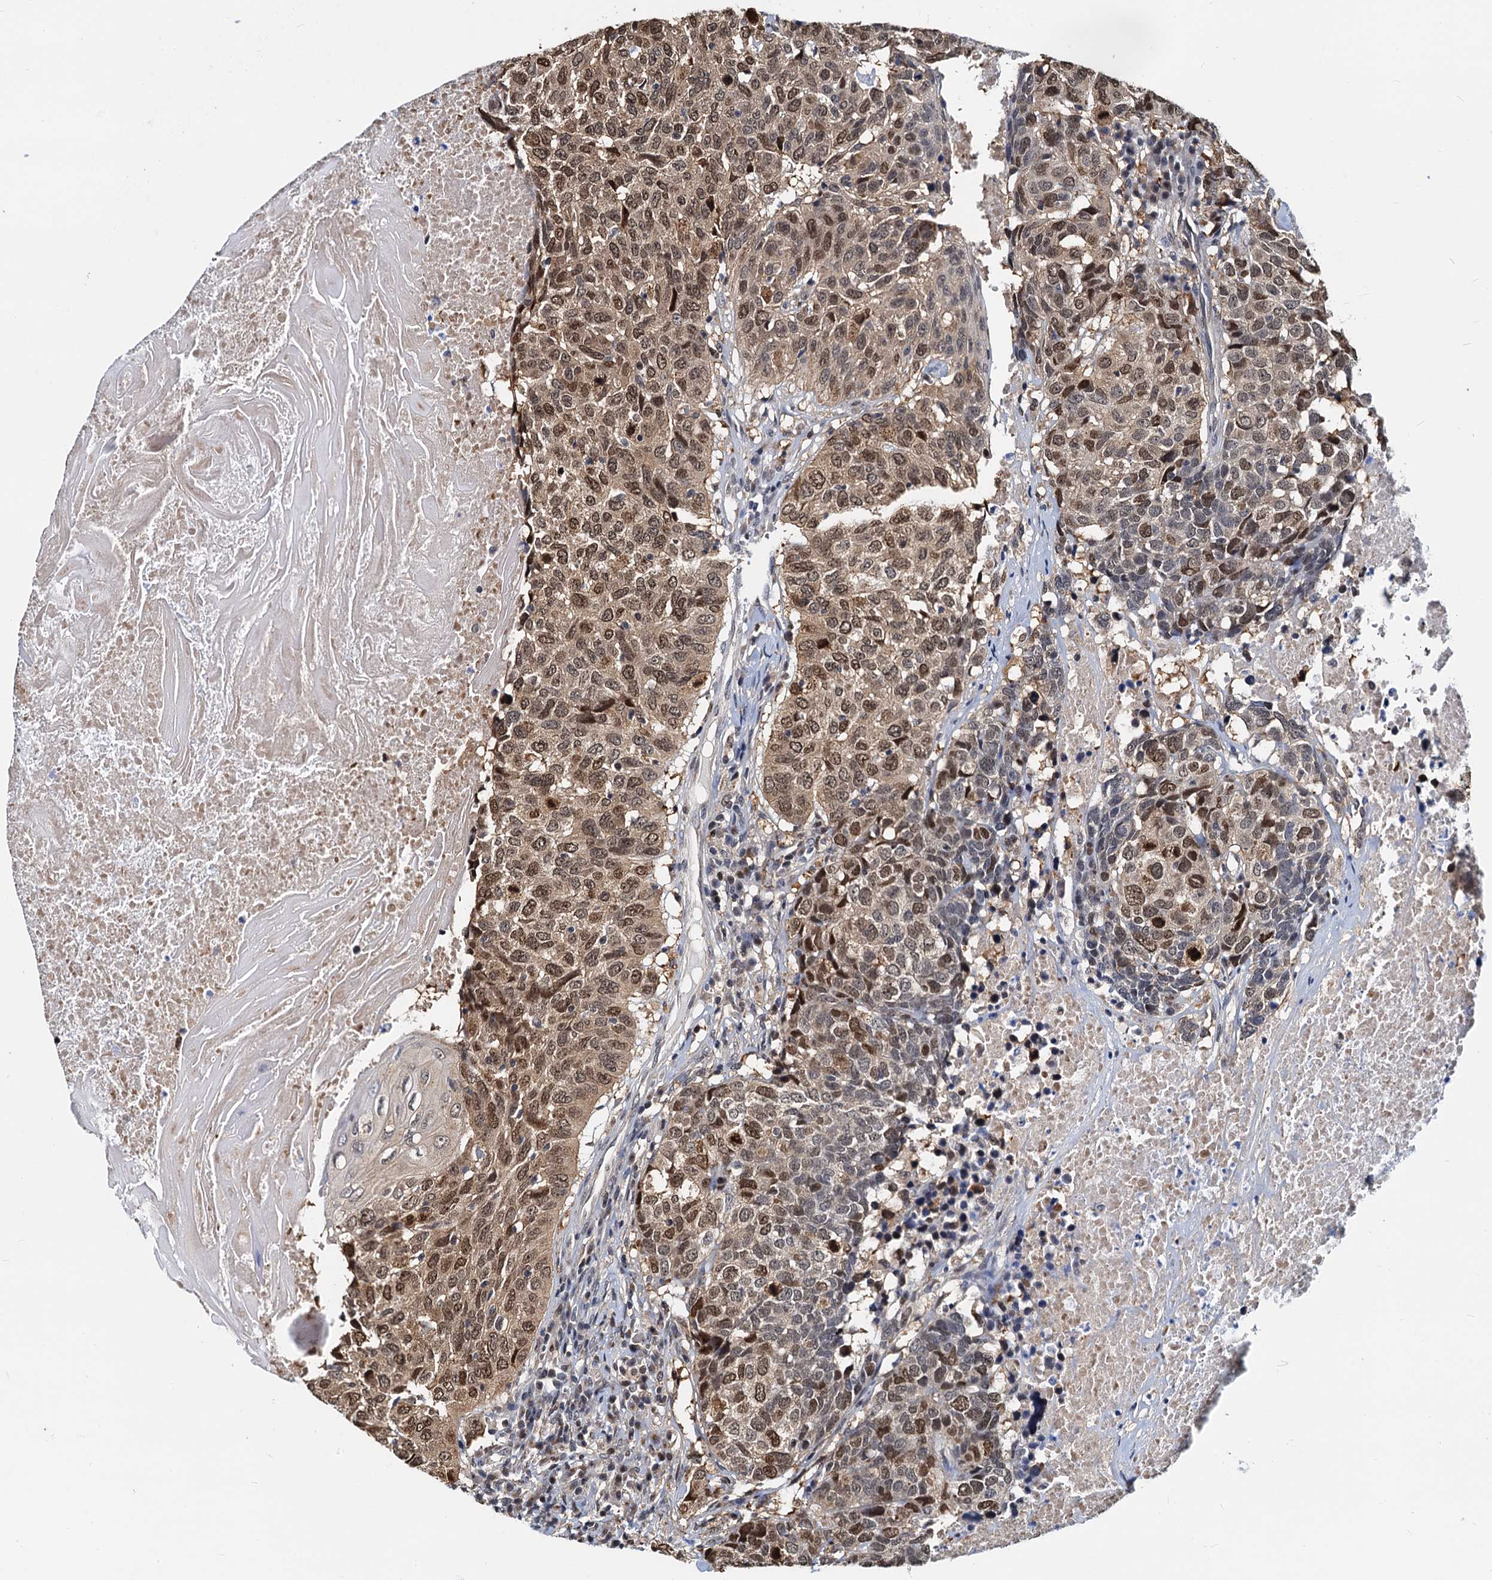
{"staining": {"intensity": "moderate", "quantity": "25%-75%", "location": "cytoplasmic/membranous,nuclear"}, "tissue": "head and neck cancer", "cell_type": "Tumor cells", "image_type": "cancer", "snomed": [{"axis": "morphology", "description": "Squamous cell carcinoma, NOS"}, {"axis": "topography", "description": "Head-Neck"}], "caption": "Head and neck squamous cell carcinoma stained for a protein (brown) shows moderate cytoplasmic/membranous and nuclear positive positivity in approximately 25%-75% of tumor cells.", "gene": "PTGES3", "patient": {"sex": "male", "age": 66}}